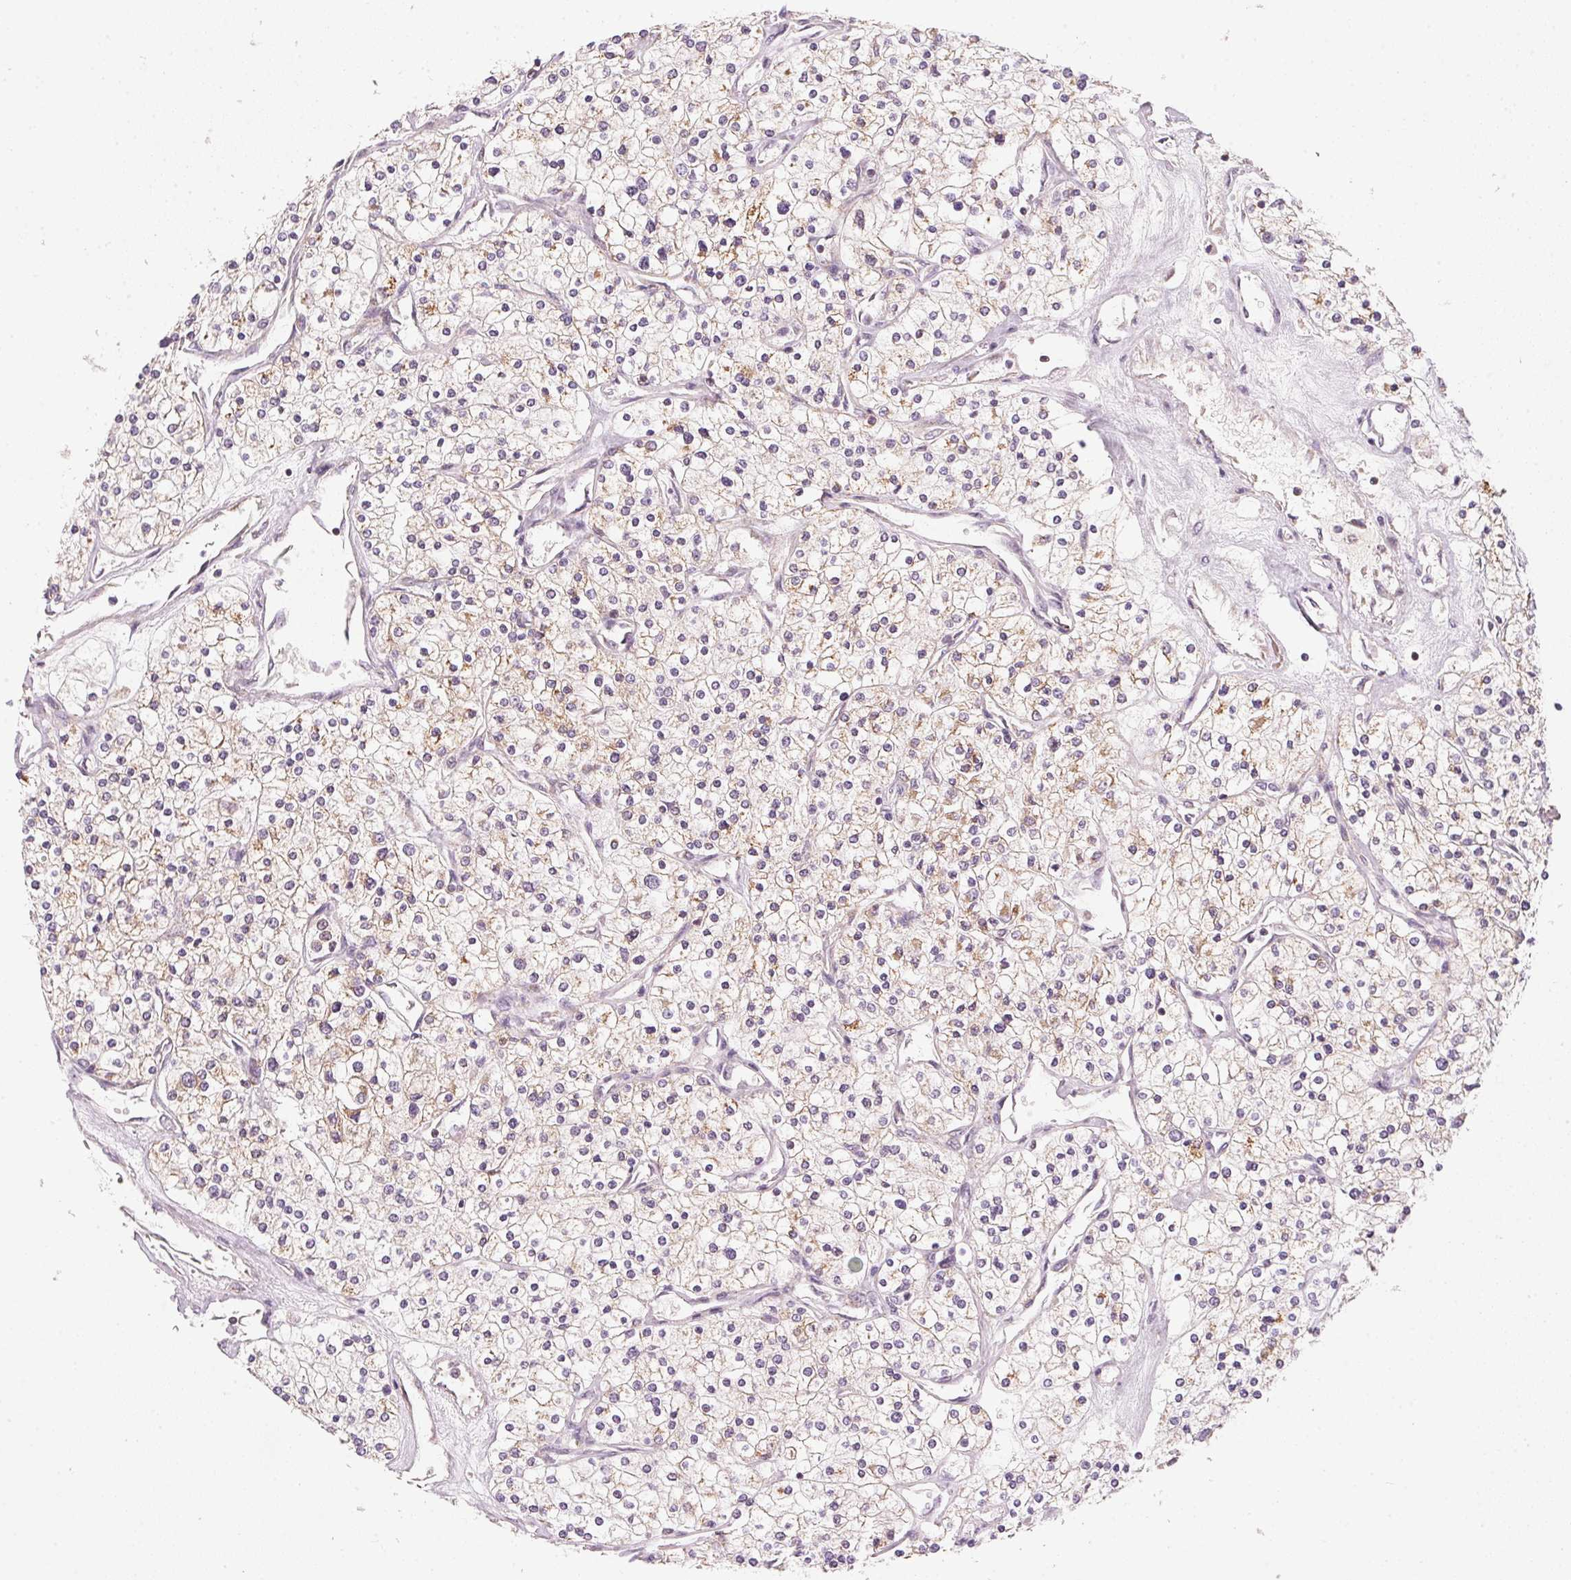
{"staining": {"intensity": "weak", "quantity": ">75%", "location": "cytoplasmic/membranous"}, "tissue": "renal cancer", "cell_type": "Tumor cells", "image_type": "cancer", "snomed": [{"axis": "morphology", "description": "Adenocarcinoma, NOS"}, {"axis": "topography", "description": "Kidney"}], "caption": "This histopathology image displays renal cancer (adenocarcinoma) stained with immunohistochemistry (IHC) to label a protein in brown. The cytoplasmic/membranous of tumor cells show weak positivity for the protein. Nuclei are counter-stained blue.", "gene": "COQ7", "patient": {"sex": "male", "age": 80}}